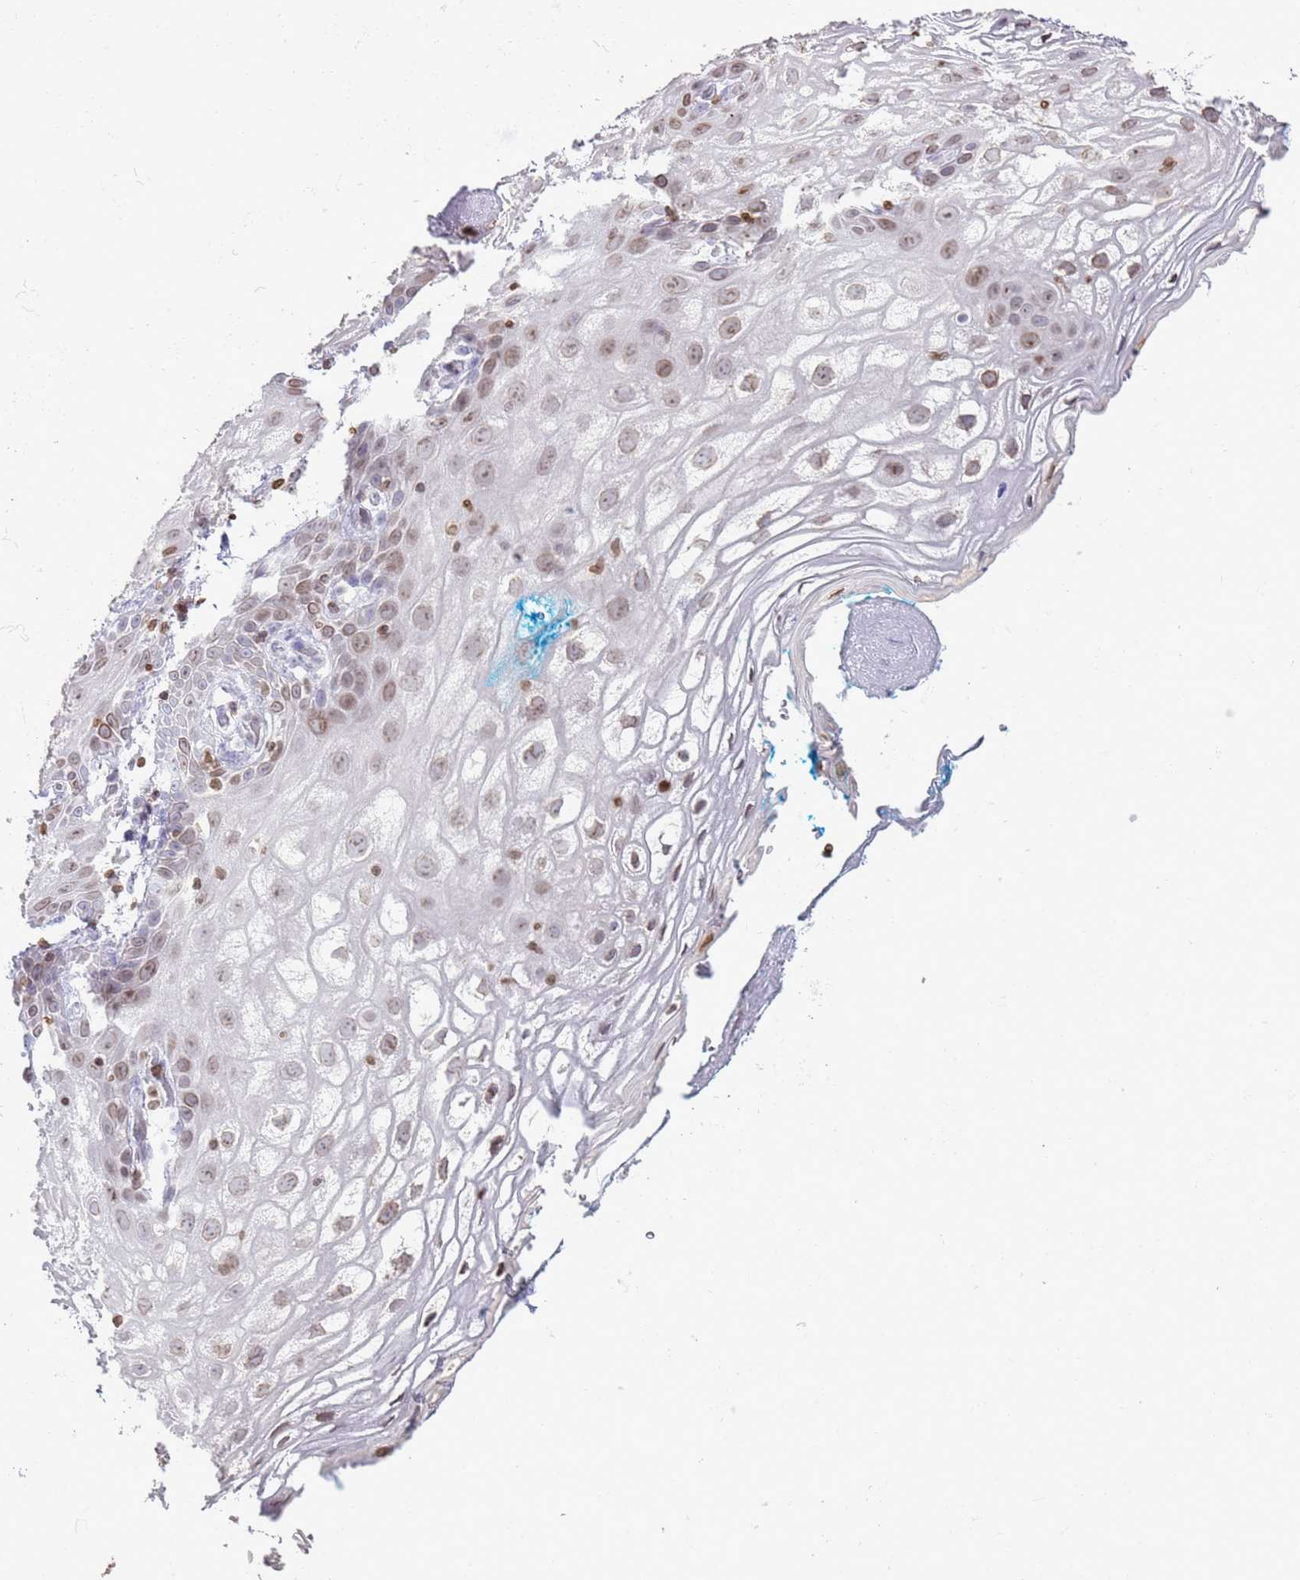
{"staining": {"intensity": "weak", "quantity": "25%-75%", "location": "cytoplasmic/membranous,nuclear"}, "tissue": "vagina", "cell_type": "Squamous epithelial cells", "image_type": "normal", "snomed": [{"axis": "morphology", "description": "Normal tissue, NOS"}, {"axis": "topography", "description": "Vagina"}], "caption": "Vagina stained for a protein (brown) demonstrates weak cytoplasmic/membranous,nuclear positive positivity in approximately 25%-75% of squamous epithelial cells.", "gene": "DHX37", "patient": {"sex": "female", "age": 68}}